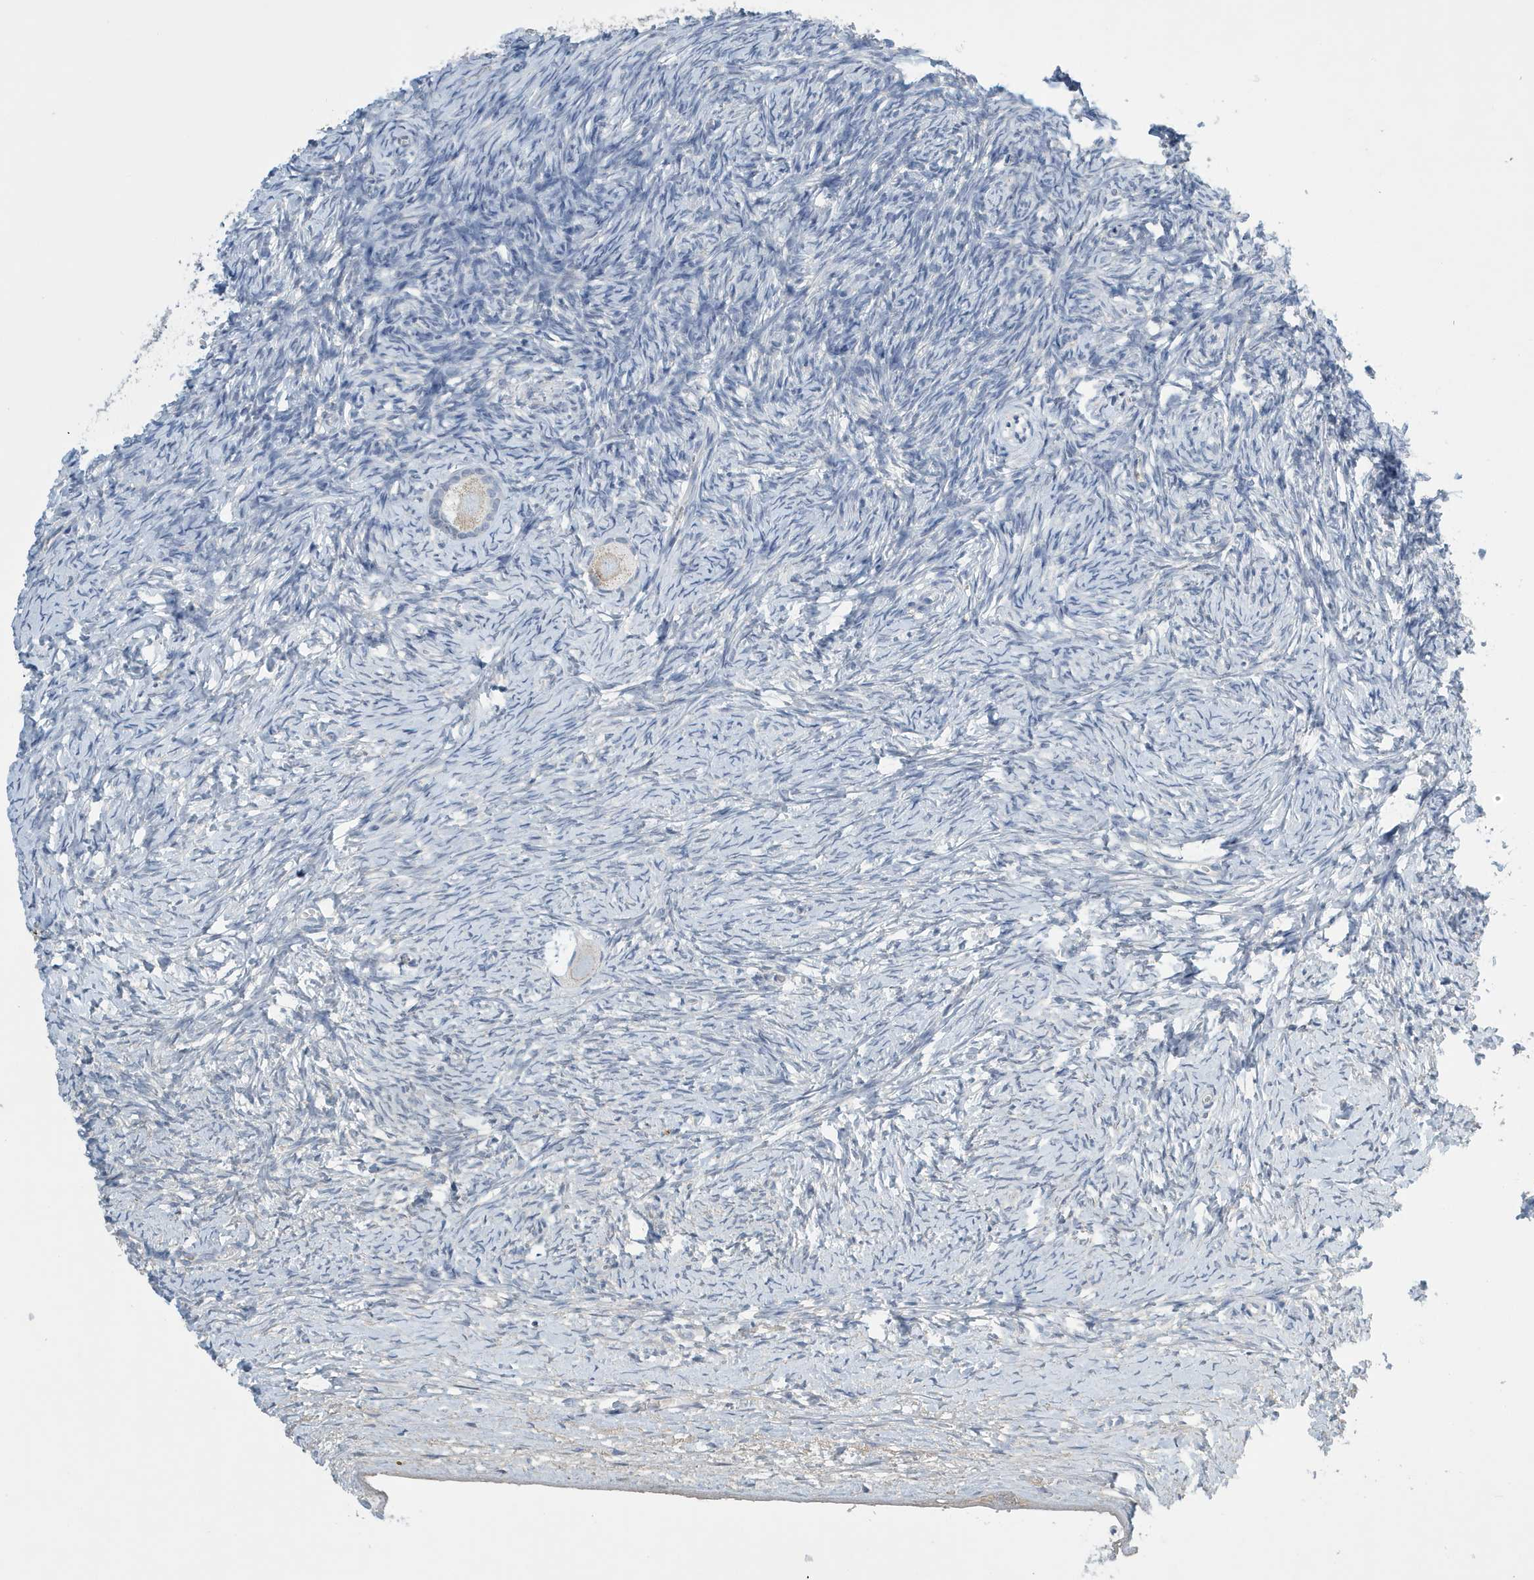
{"staining": {"intensity": "weak", "quantity": "25%-75%", "location": "cytoplasmic/membranous"}, "tissue": "ovary", "cell_type": "Follicle cells", "image_type": "normal", "snomed": [{"axis": "morphology", "description": "Normal tissue, NOS"}, {"axis": "morphology", "description": "Developmental malformation"}, {"axis": "topography", "description": "Ovary"}], "caption": "Immunohistochemical staining of unremarkable ovary shows low levels of weak cytoplasmic/membranous staining in about 25%-75% of follicle cells.", "gene": "UGT2B4", "patient": {"sex": "female", "age": 39}}